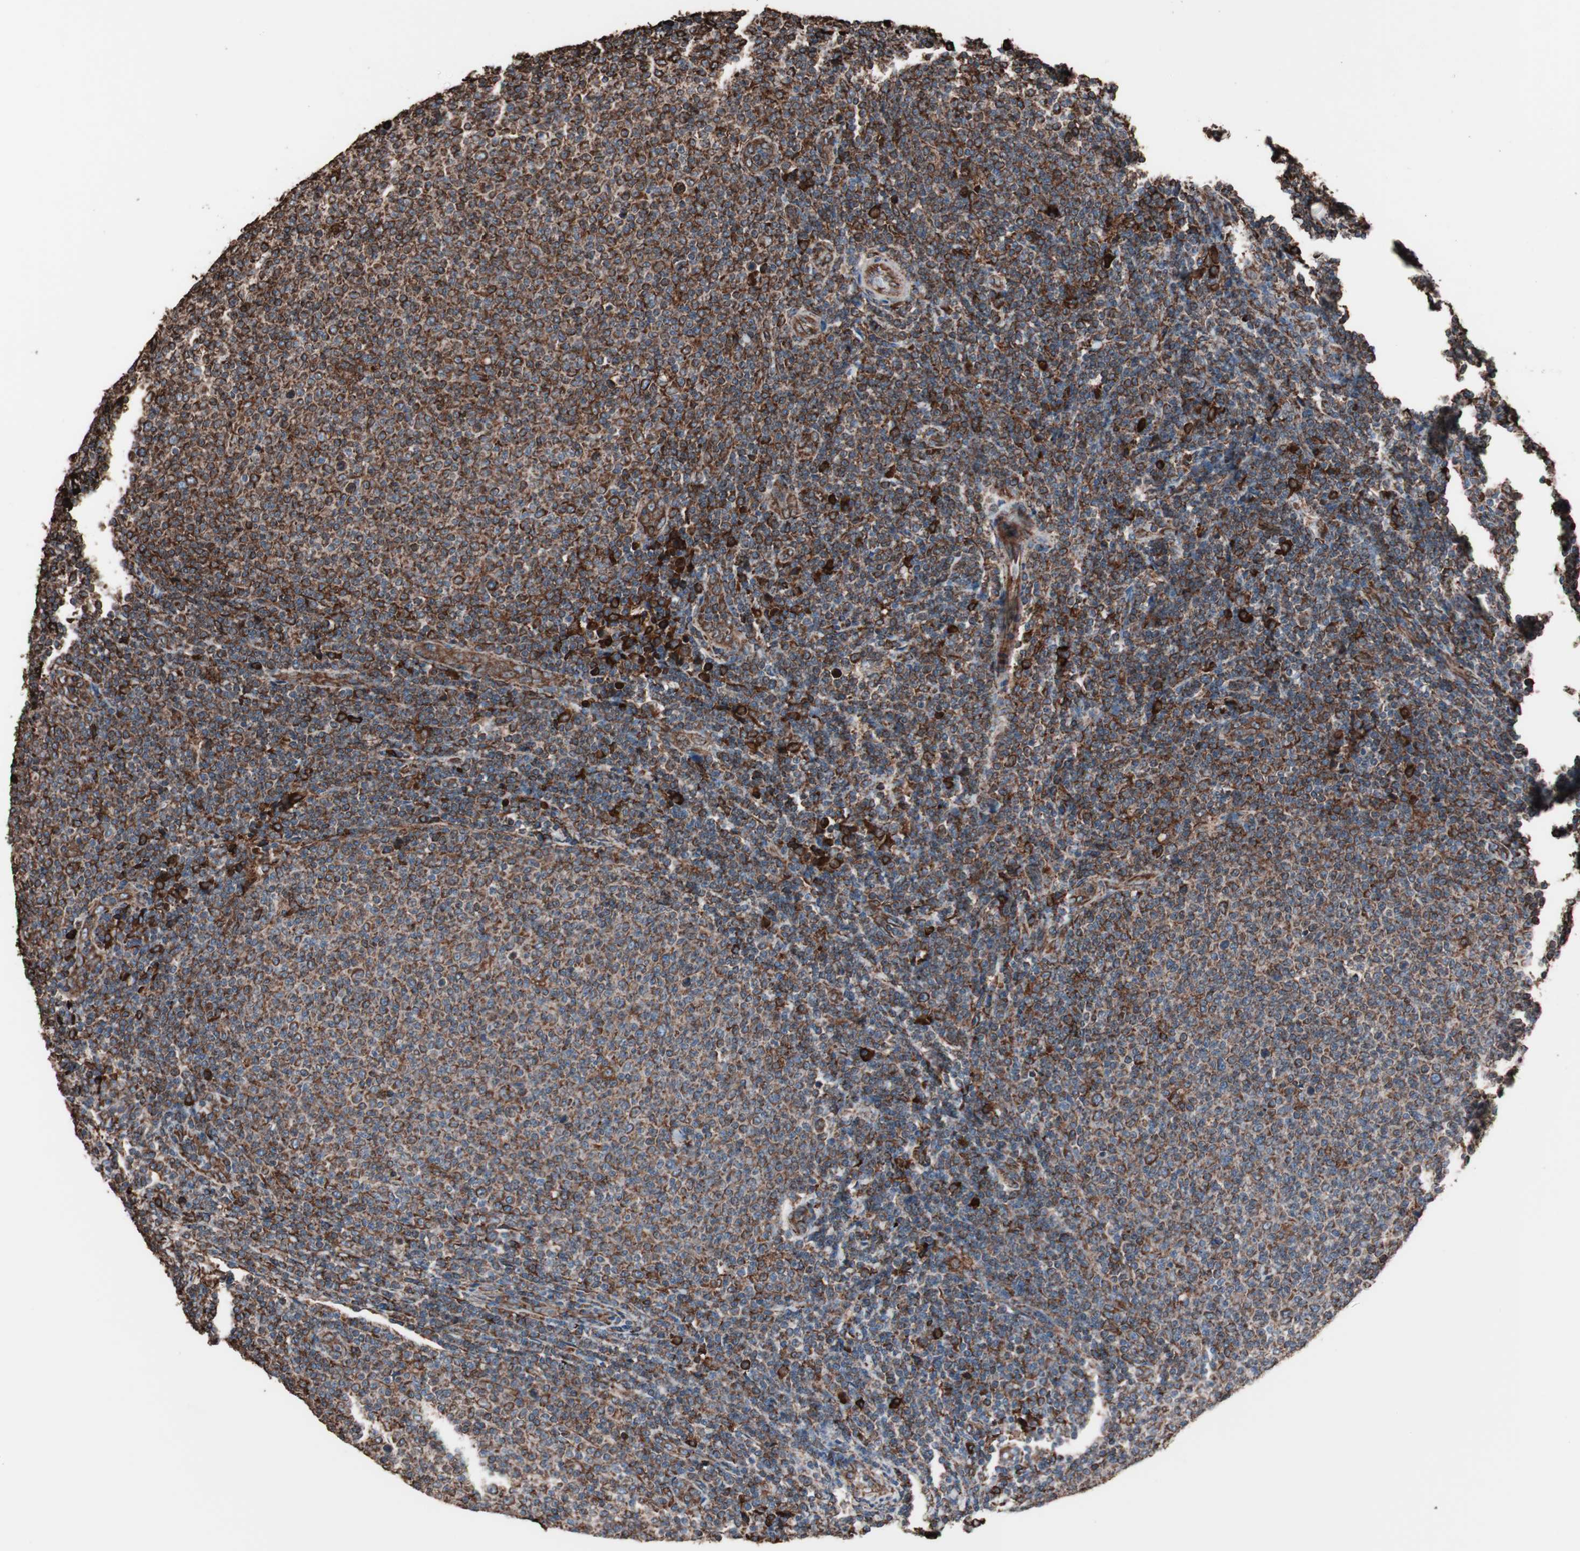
{"staining": {"intensity": "strong", "quantity": ">75%", "location": "cytoplasmic/membranous"}, "tissue": "lymphoma", "cell_type": "Tumor cells", "image_type": "cancer", "snomed": [{"axis": "morphology", "description": "Malignant lymphoma, non-Hodgkin's type, Low grade"}, {"axis": "topography", "description": "Lymph node"}], "caption": "Human lymphoma stained with a protein marker shows strong staining in tumor cells.", "gene": "HSP90B1", "patient": {"sex": "male", "age": 66}}